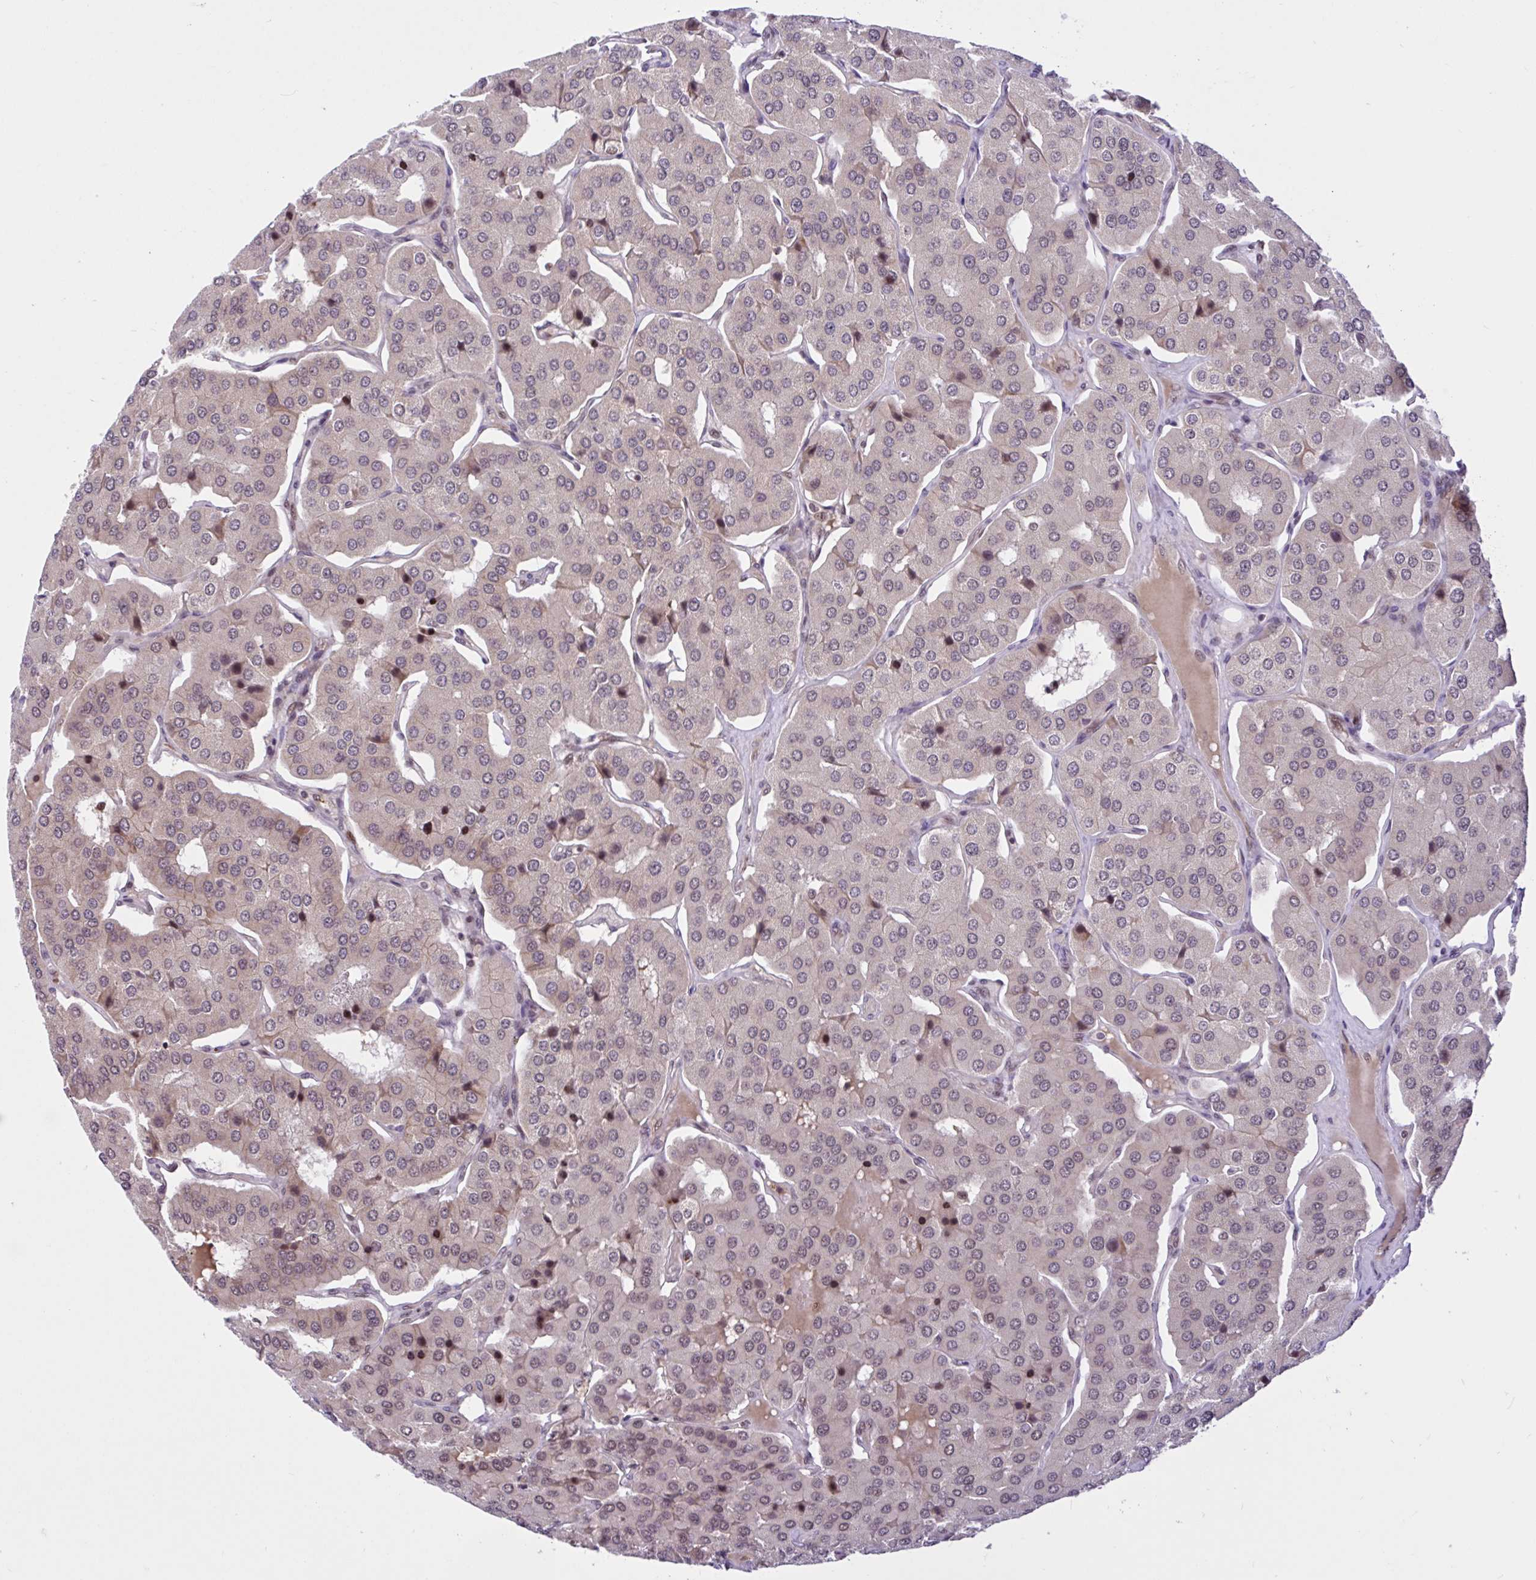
{"staining": {"intensity": "negative", "quantity": "none", "location": "none"}, "tissue": "parathyroid gland", "cell_type": "Glandular cells", "image_type": "normal", "snomed": [{"axis": "morphology", "description": "Normal tissue, NOS"}, {"axis": "morphology", "description": "Adenoma, NOS"}, {"axis": "topography", "description": "Parathyroid gland"}], "caption": "Parathyroid gland stained for a protein using IHC demonstrates no expression glandular cells.", "gene": "CCDC12", "patient": {"sex": "female", "age": 86}}